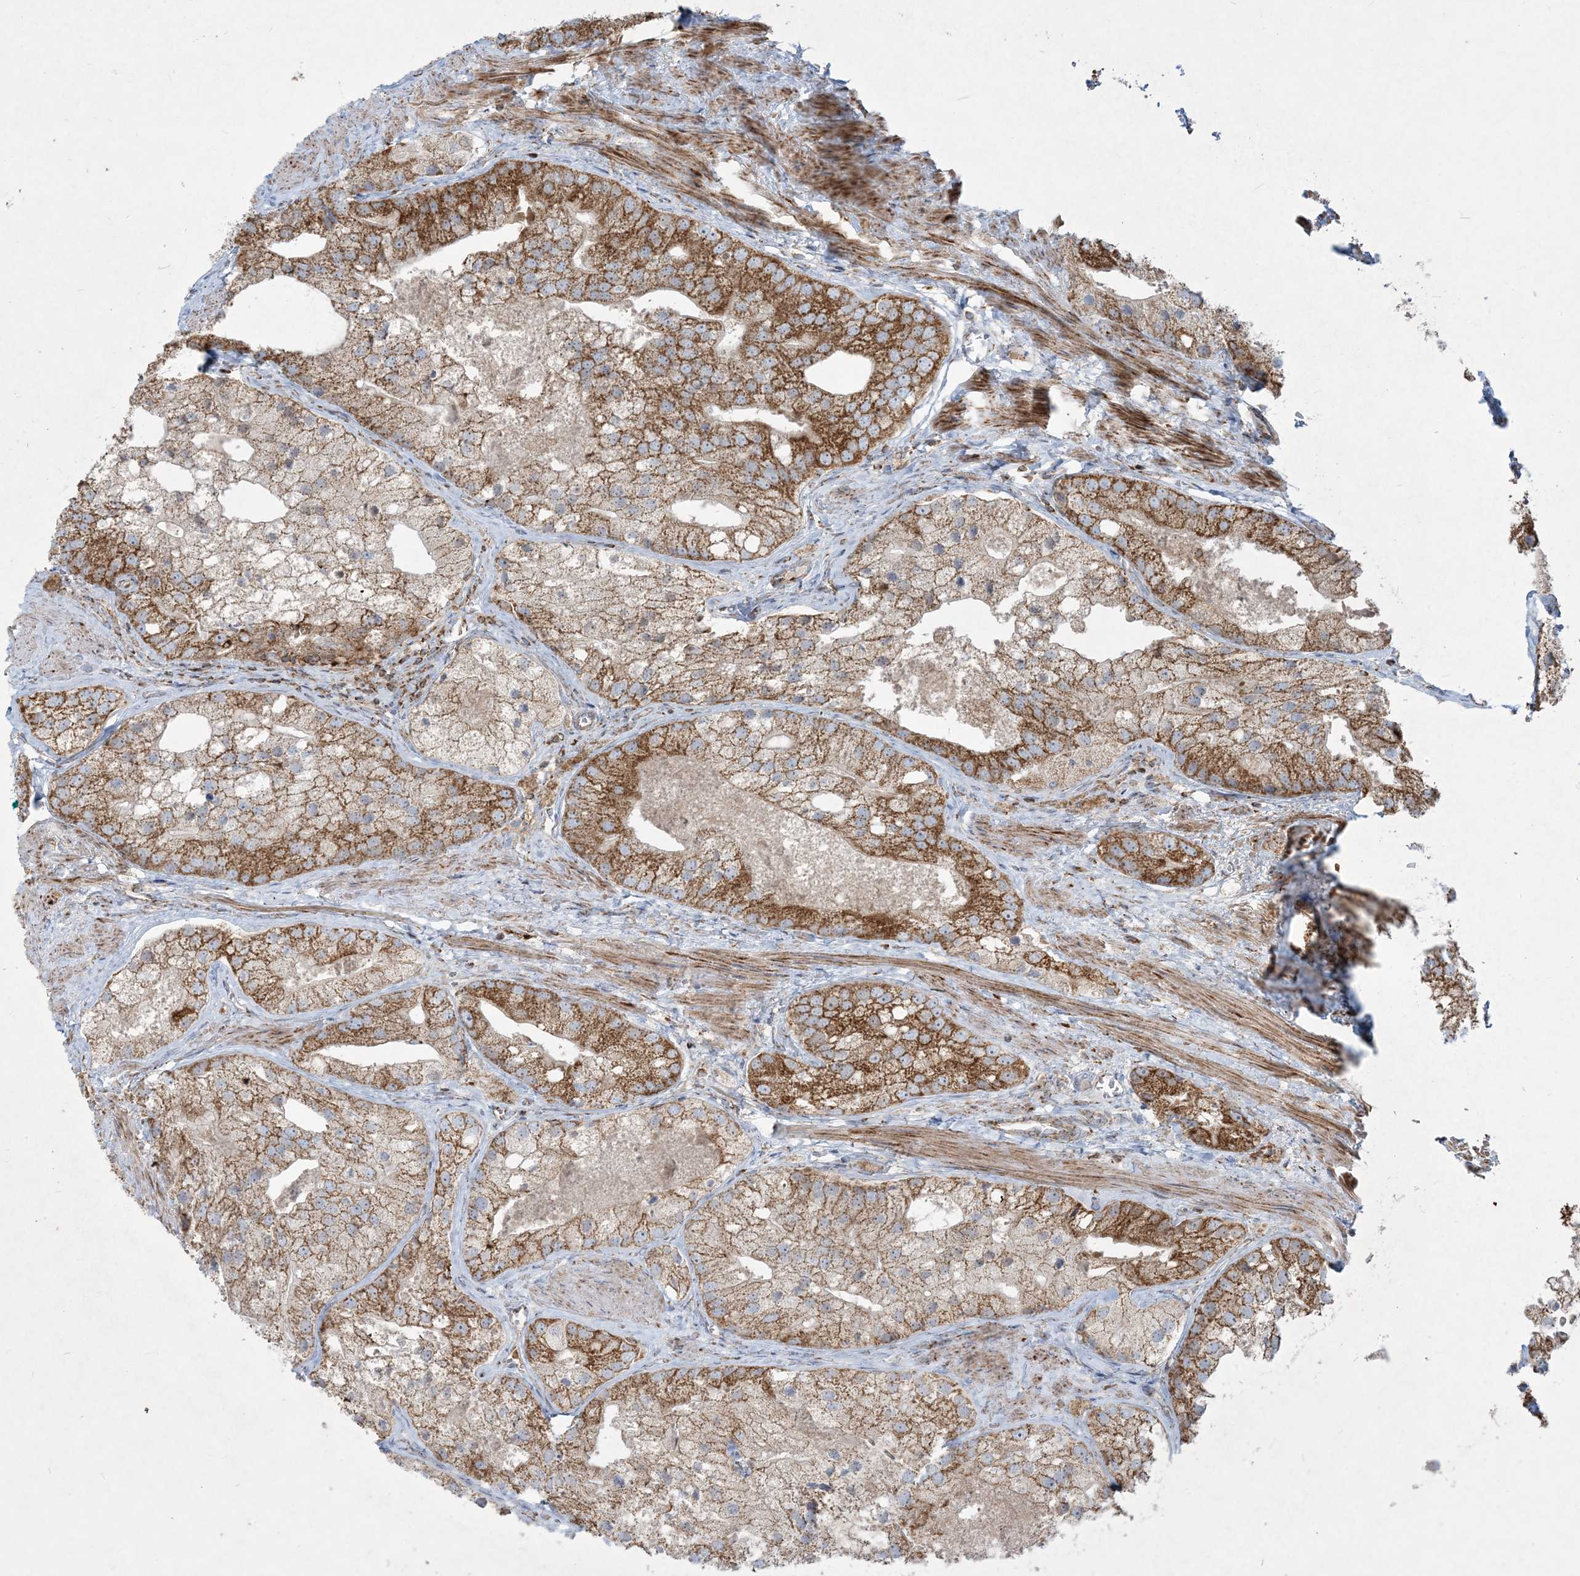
{"staining": {"intensity": "moderate", "quantity": ">75%", "location": "cytoplasmic/membranous"}, "tissue": "prostate cancer", "cell_type": "Tumor cells", "image_type": "cancer", "snomed": [{"axis": "morphology", "description": "Adenocarcinoma, Low grade"}, {"axis": "topography", "description": "Prostate"}], "caption": "This is an image of immunohistochemistry (IHC) staining of prostate cancer, which shows moderate expression in the cytoplasmic/membranous of tumor cells.", "gene": "BEND4", "patient": {"sex": "male", "age": 69}}